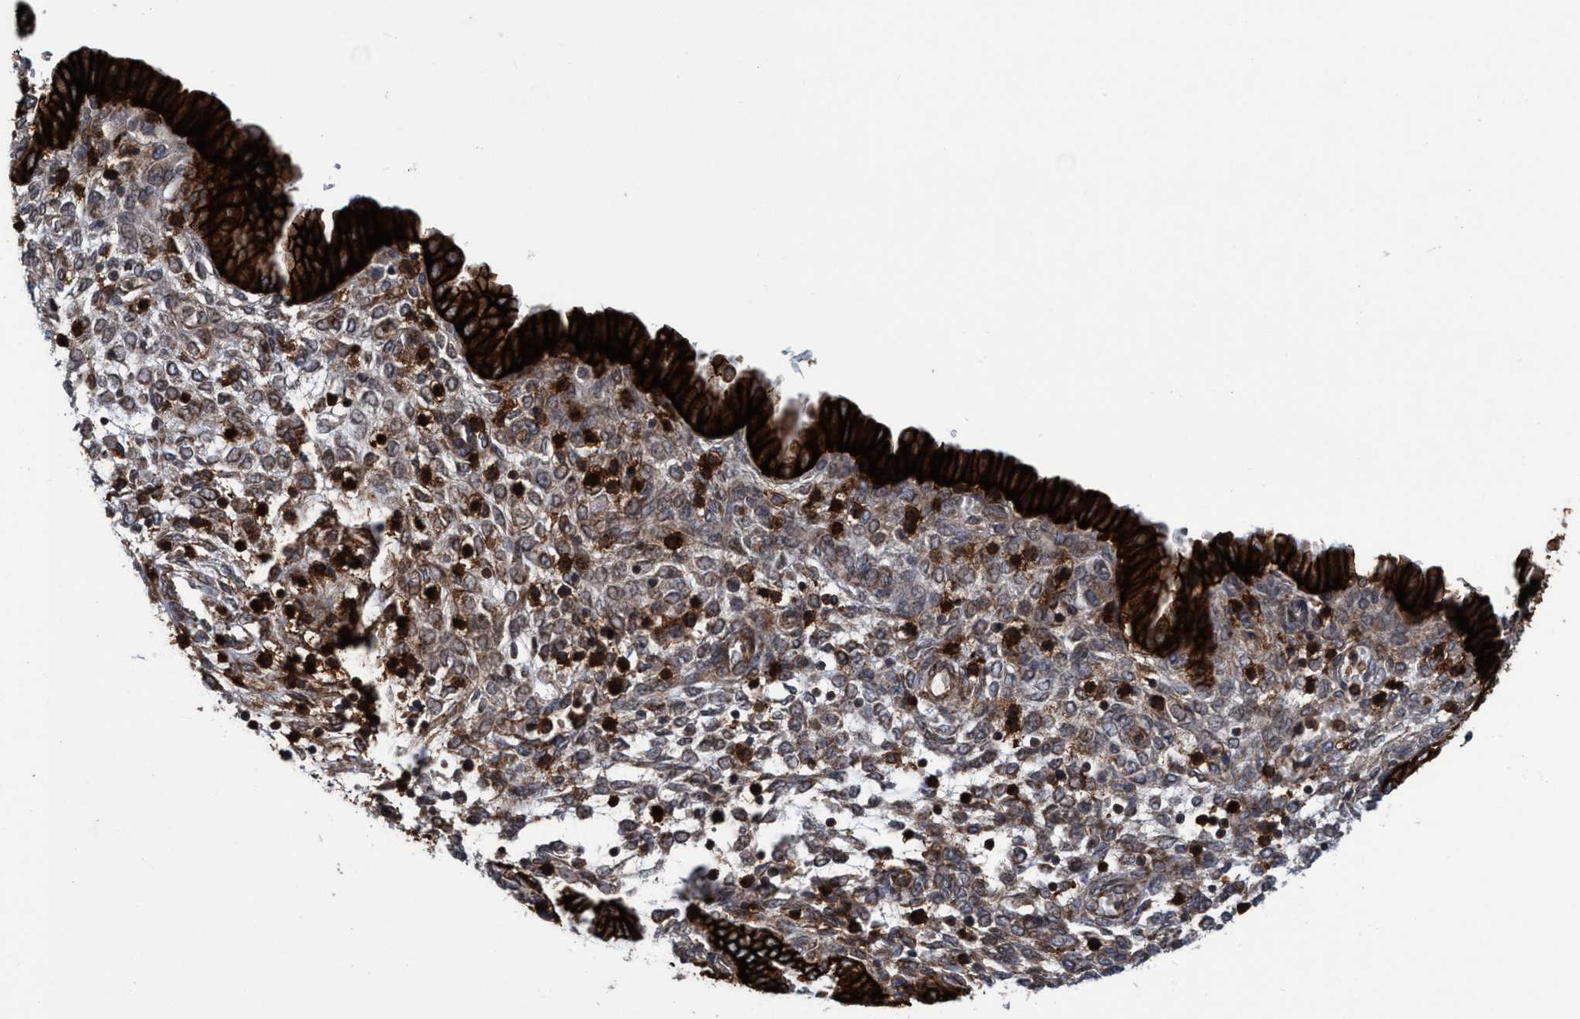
{"staining": {"intensity": "moderate", "quantity": "25%-75%", "location": "cytoplasmic/membranous"}, "tissue": "endometrium", "cell_type": "Cells in endometrial stroma", "image_type": "normal", "snomed": [{"axis": "morphology", "description": "Normal tissue, NOS"}, {"axis": "topography", "description": "Endometrium"}], "caption": "Immunohistochemistry image of benign human endometrium stained for a protein (brown), which exhibits medium levels of moderate cytoplasmic/membranous positivity in about 25%-75% of cells in endometrial stroma.", "gene": "SLC16A3", "patient": {"sex": "female", "age": 33}}